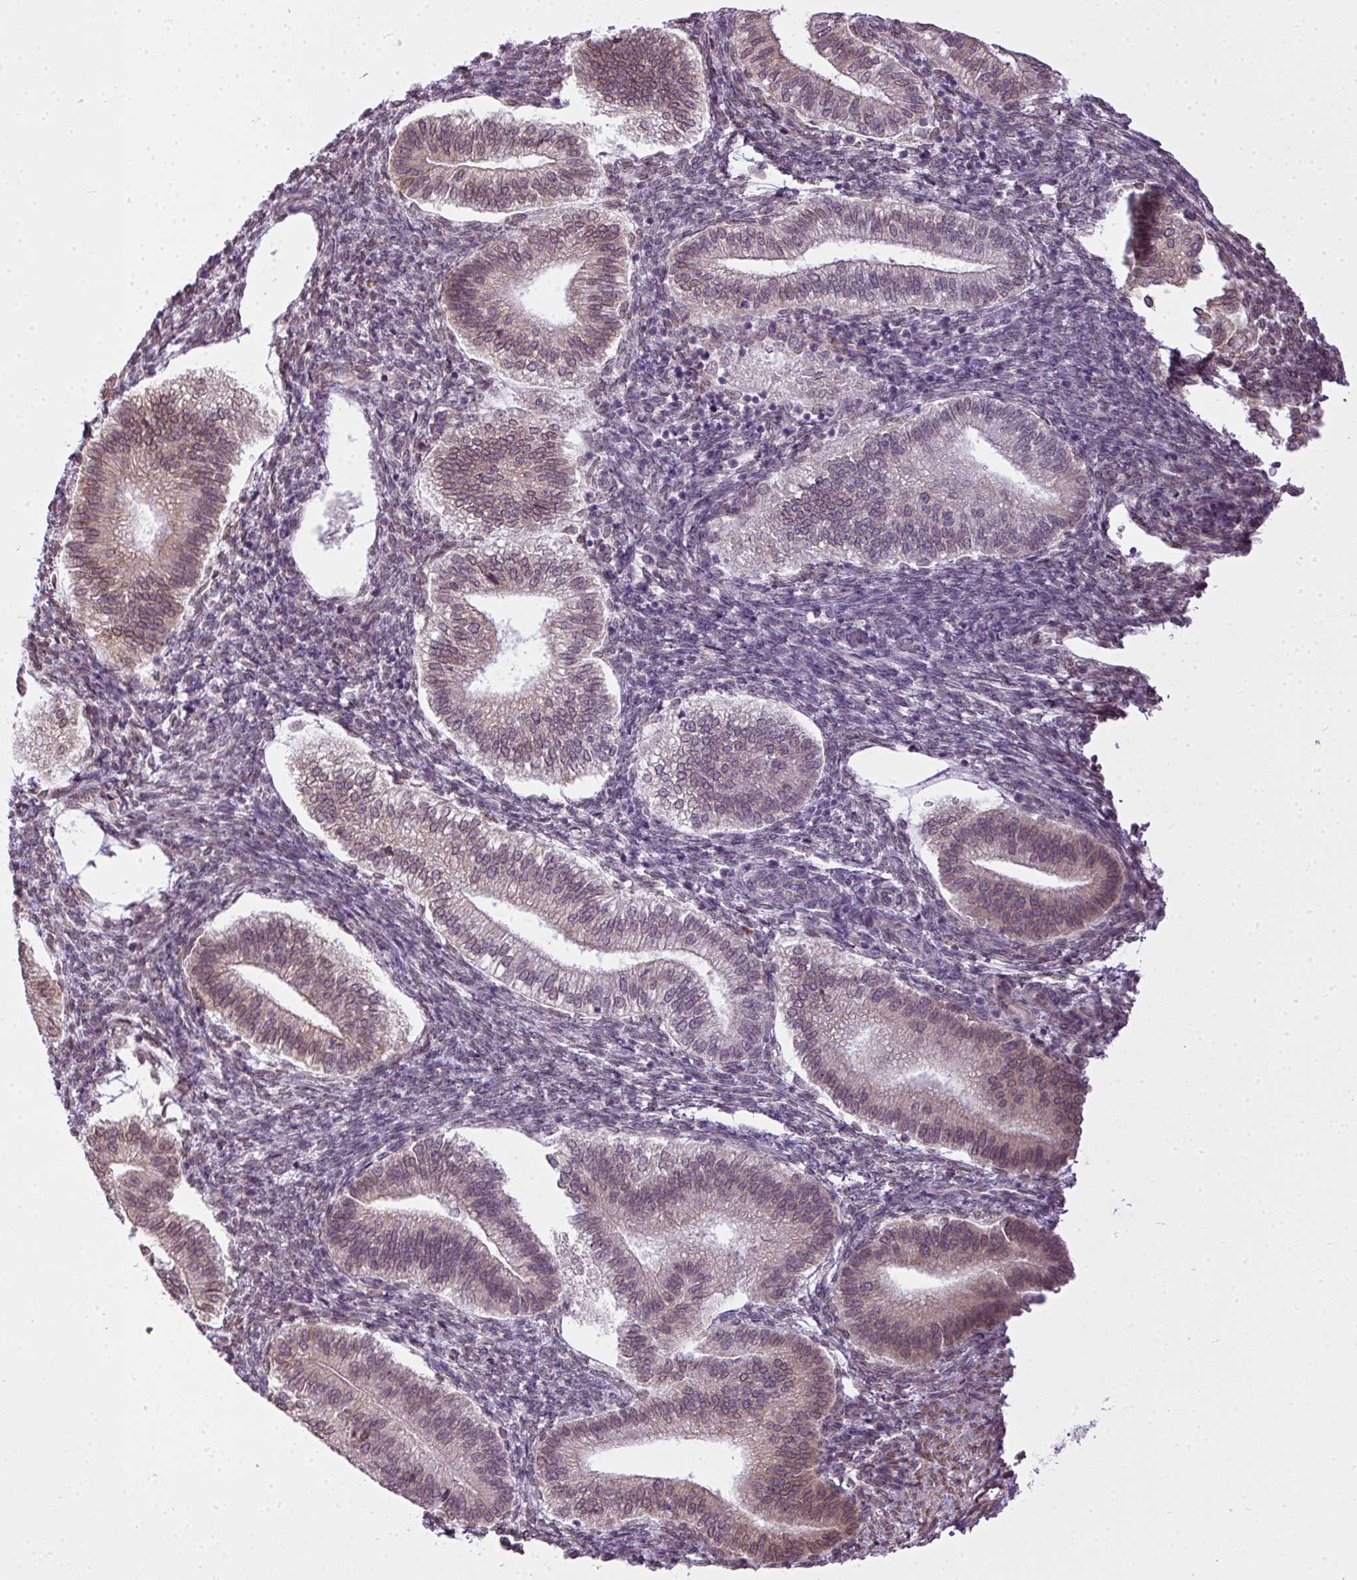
{"staining": {"intensity": "negative", "quantity": "none", "location": "none"}, "tissue": "endometrium", "cell_type": "Cells in endometrial stroma", "image_type": "normal", "snomed": [{"axis": "morphology", "description": "Normal tissue, NOS"}, {"axis": "topography", "description": "Endometrium"}], "caption": "Immunohistochemistry of unremarkable endometrium exhibits no staining in cells in endometrial stroma. (Brightfield microscopy of DAB (3,3'-diaminobenzidine) IHC at high magnification).", "gene": "COX18", "patient": {"sex": "female", "age": 25}}